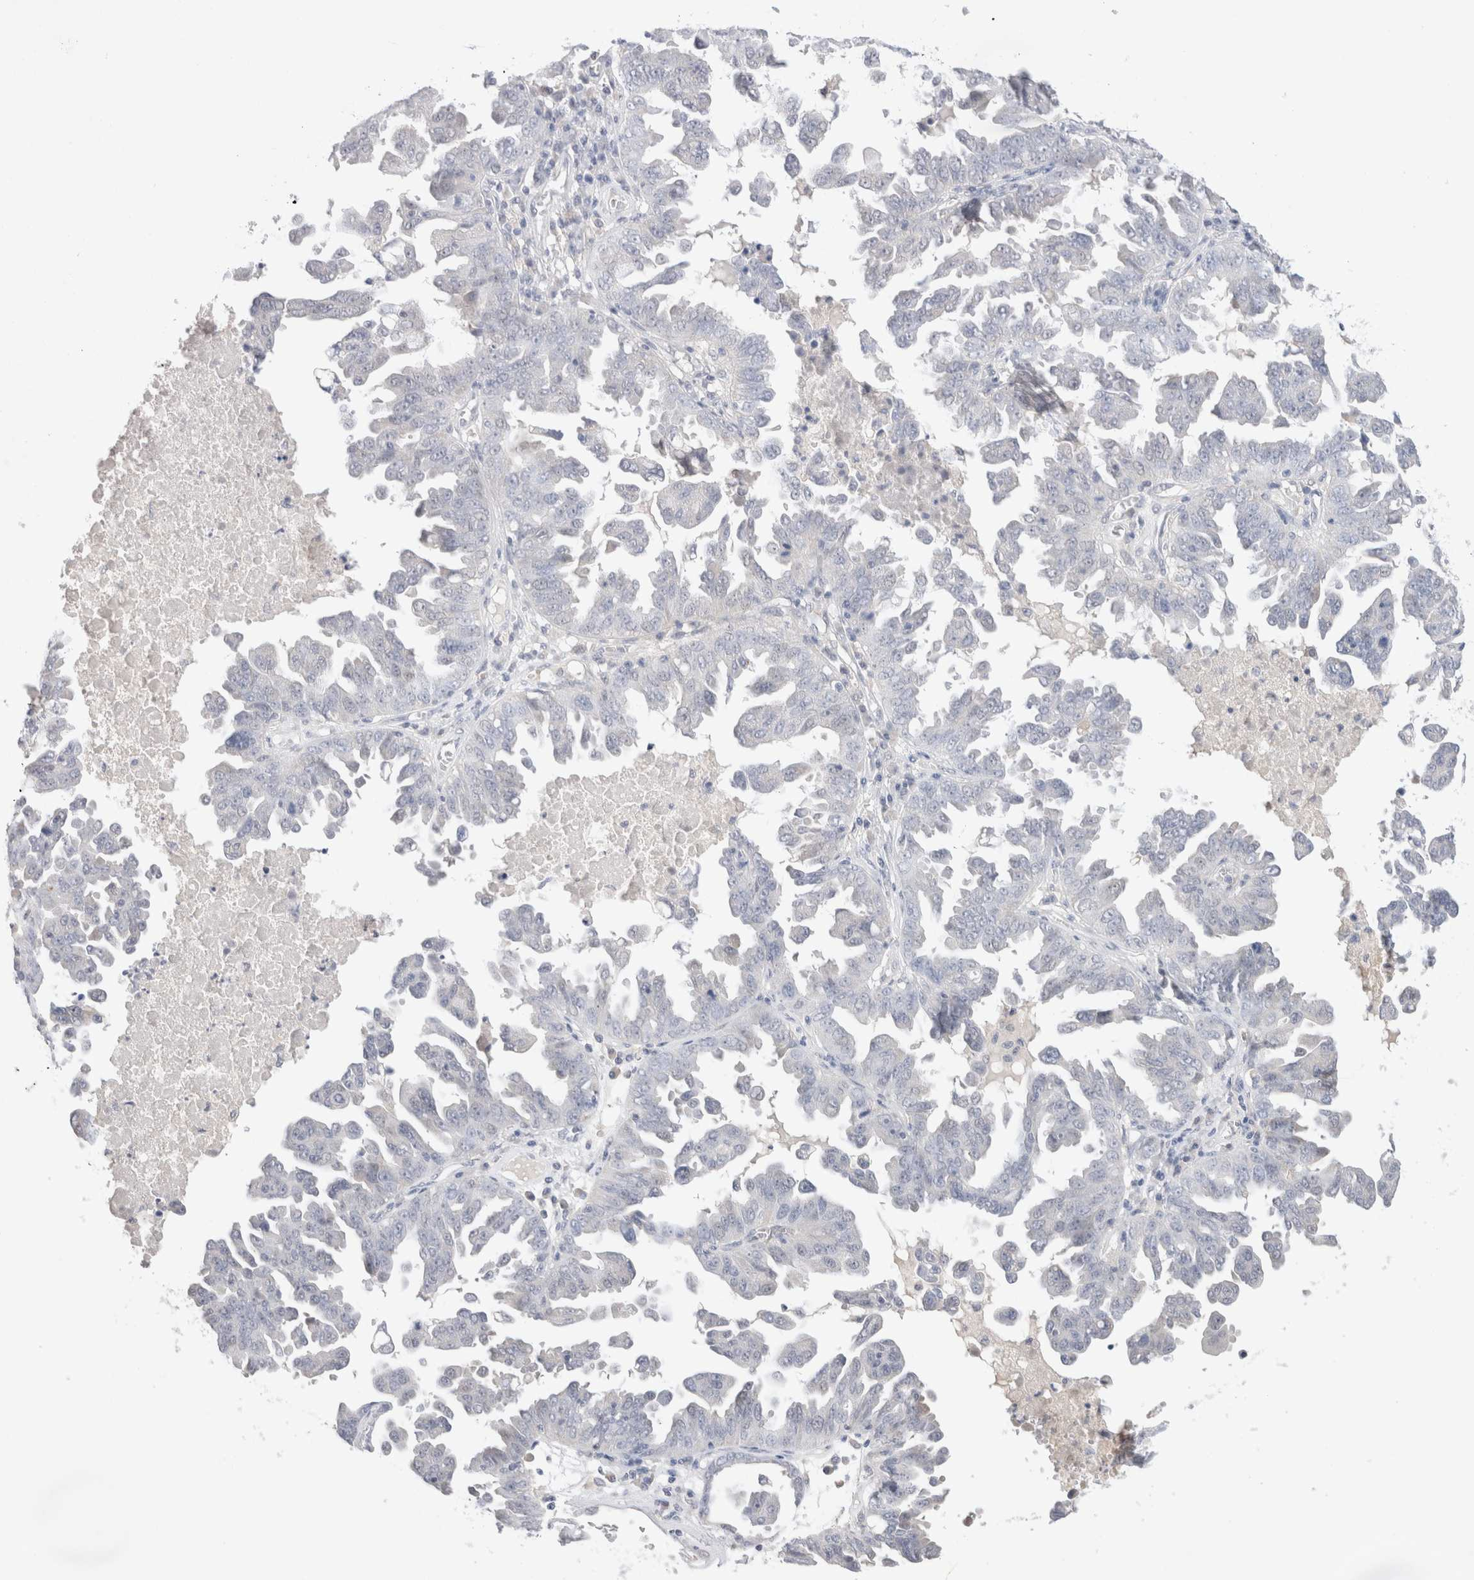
{"staining": {"intensity": "negative", "quantity": "none", "location": "none"}, "tissue": "ovarian cancer", "cell_type": "Tumor cells", "image_type": "cancer", "snomed": [{"axis": "morphology", "description": "Carcinoma, endometroid"}, {"axis": "topography", "description": "Ovary"}], "caption": "Protein analysis of ovarian endometroid carcinoma exhibits no significant positivity in tumor cells. (Brightfield microscopy of DAB IHC at high magnification).", "gene": "SPATA20", "patient": {"sex": "female", "age": 62}}